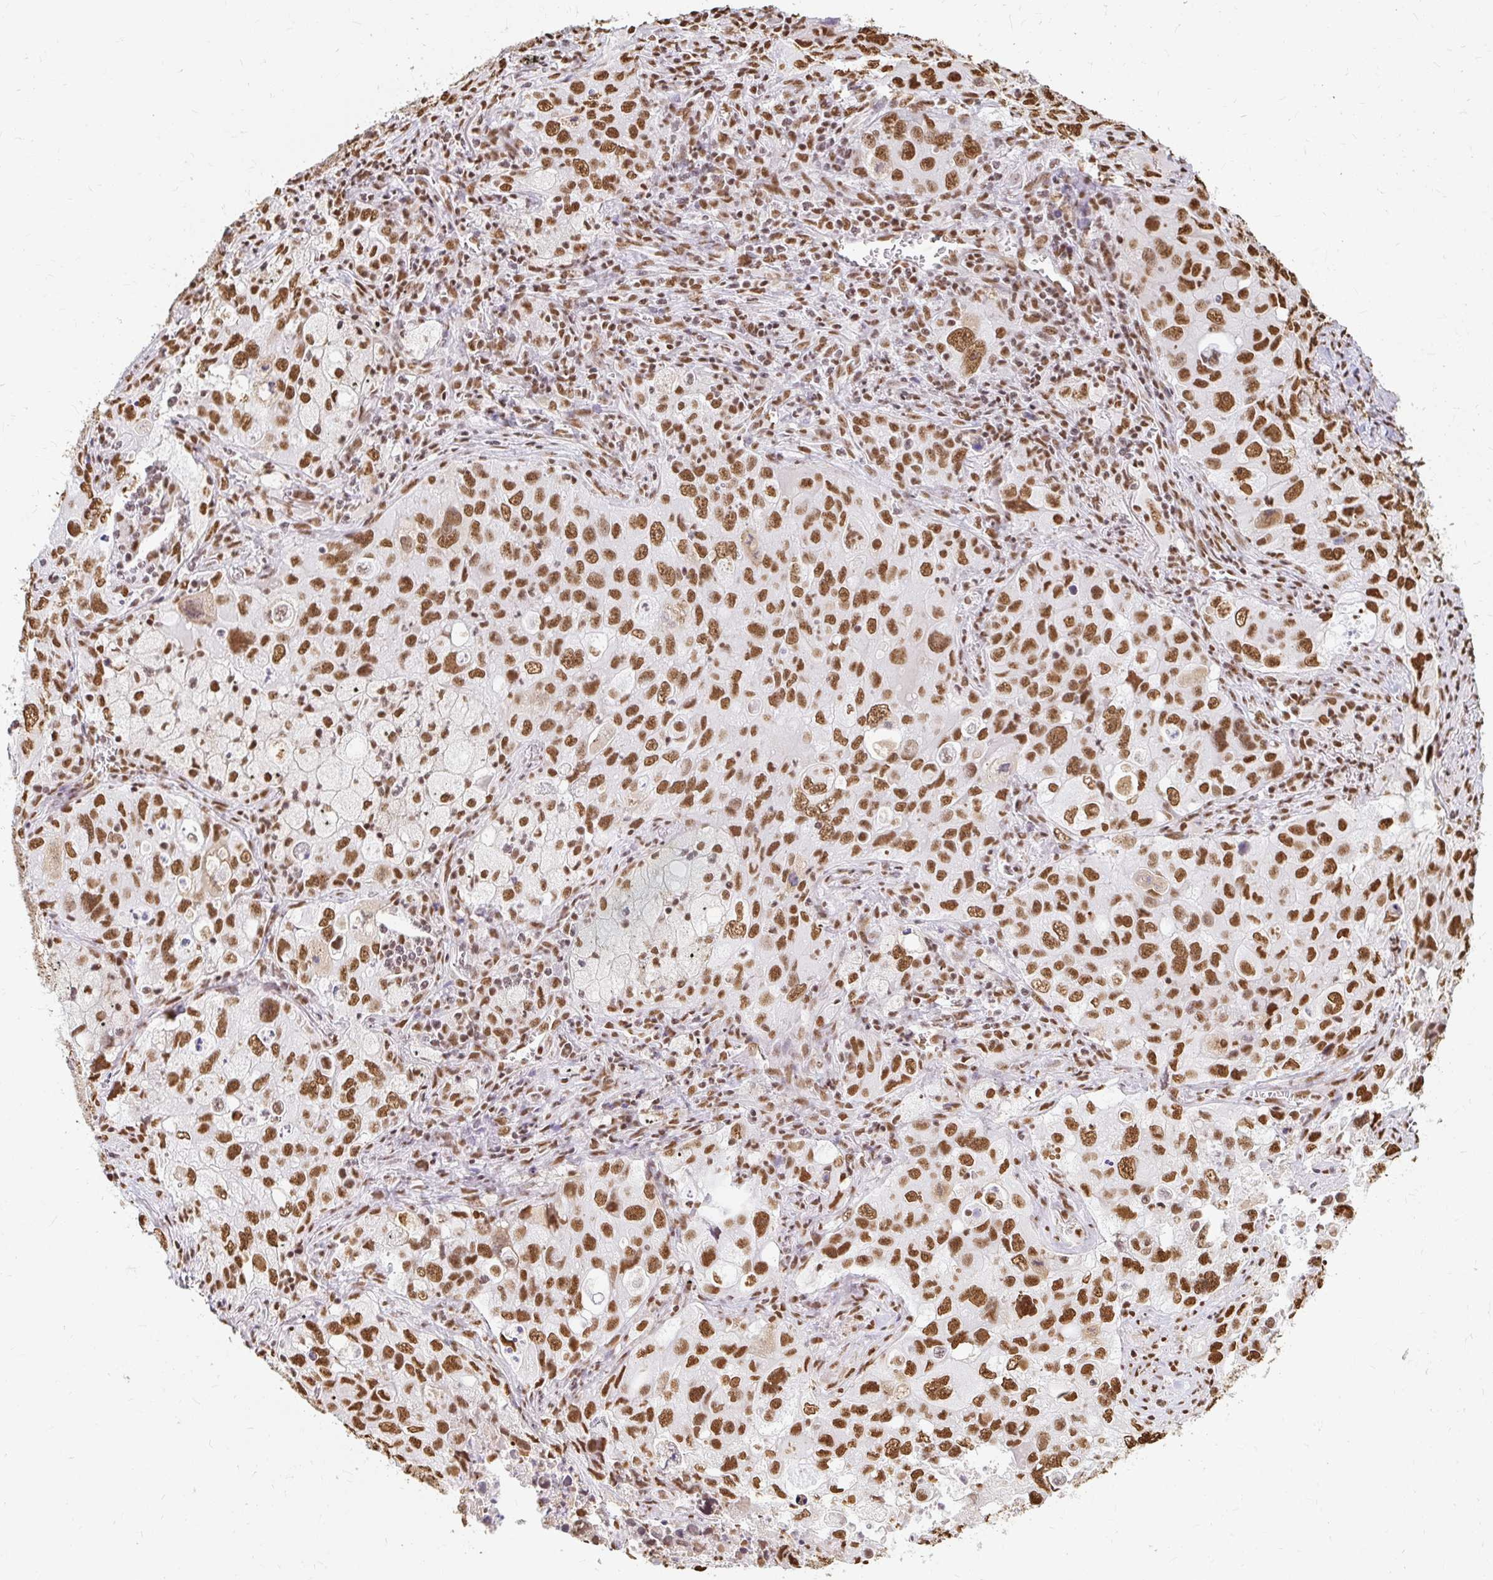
{"staining": {"intensity": "strong", "quantity": ">75%", "location": "nuclear"}, "tissue": "lung cancer", "cell_type": "Tumor cells", "image_type": "cancer", "snomed": [{"axis": "morphology", "description": "Adenocarcinoma, NOS"}, {"axis": "morphology", "description": "Adenocarcinoma, metastatic, NOS"}, {"axis": "topography", "description": "Lymph node"}, {"axis": "topography", "description": "Lung"}], "caption": "Lung metastatic adenocarcinoma stained with a brown dye demonstrates strong nuclear positive staining in approximately >75% of tumor cells.", "gene": "HNRNPU", "patient": {"sex": "female", "age": 42}}